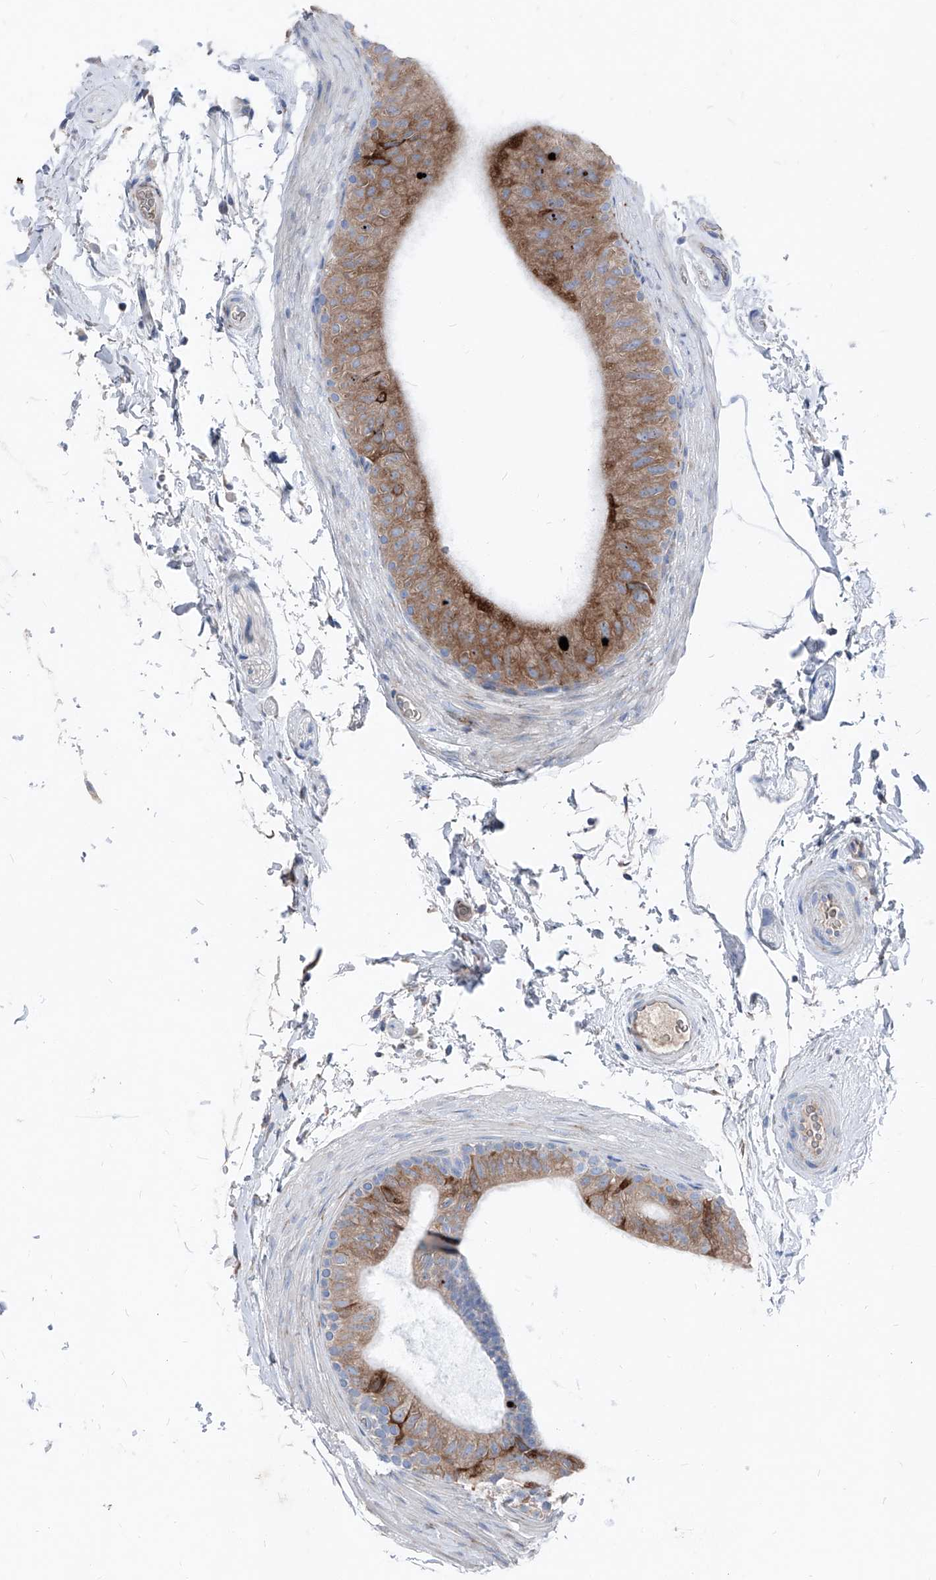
{"staining": {"intensity": "moderate", "quantity": "25%-75%", "location": "cytoplasmic/membranous"}, "tissue": "epididymis", "cell_type": "Glandular cells", "image_type": "normal", "snomed": [{"axis": "morphology", "description": "Normal tissue, NOS"}, {"axis": "topography", "description": "Epididymis"}], "caption": "Glandular cells display moderate cytoplasmic/membranous staining in approximately 25%-75% of cells in benign epididymis.", "gene": "IFI27", "patient": {"sex": "male", "age": 49}}